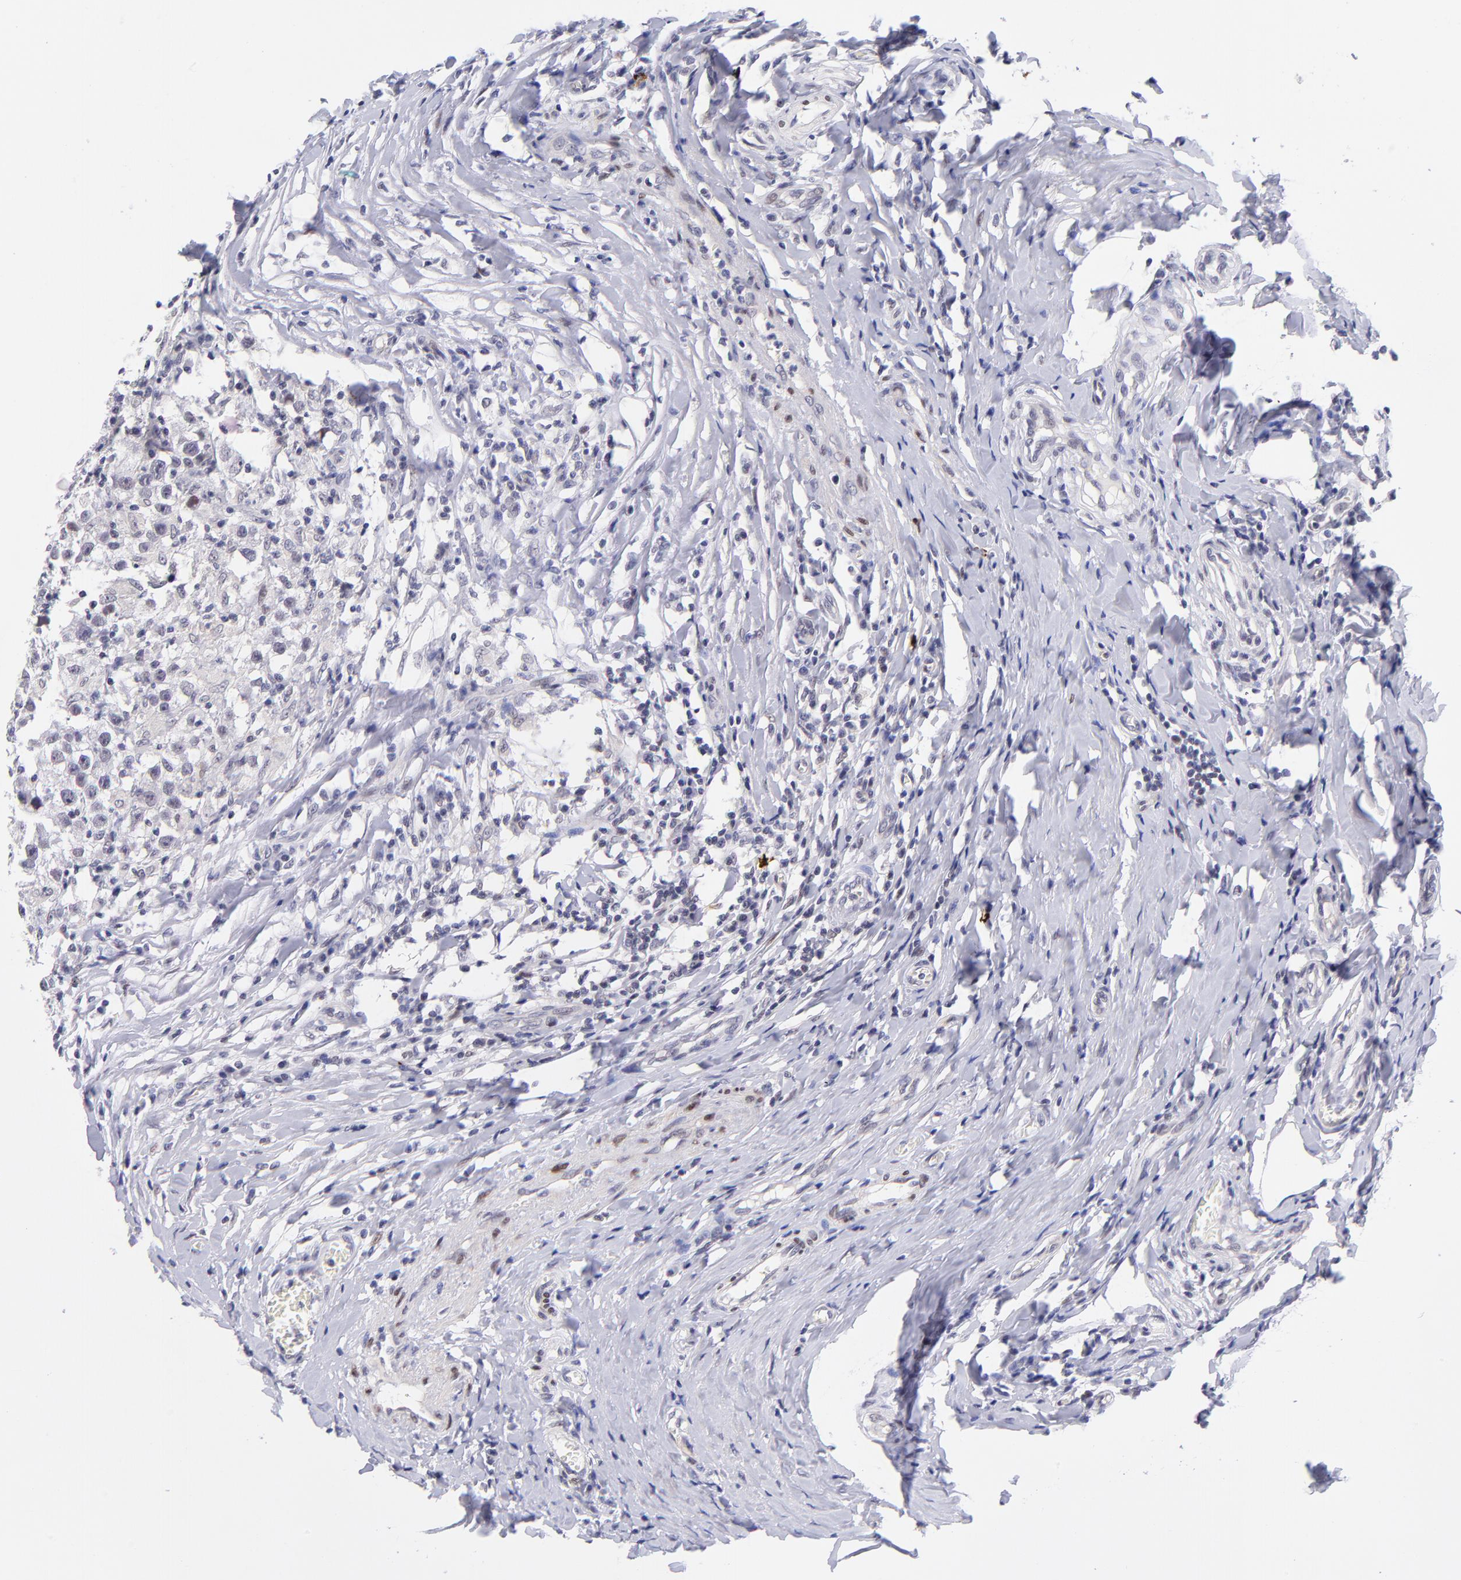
{"staining": {"intensity": "weak", "quantity": "<25%", "location": "nuclear"}, "tissue": "testis cancer", "cell_type": "Tumor cells", "image_type": "cancer", "snomed": [{"axis": "morphology", "description": "Seminoma, NOS"}, {"axis": "topography", "description": "Testis"}], "caption": "The micrograph exhibits no significant expression in tumor cells of testis seminoma. Brightfield microscopy of immunohistochemistry (IHC) stained with DAB (brown) and hematoxylin (blue), captured at high magnification.", "gene": "SOX6", "patient": {"sex": "male", "age": 24}}